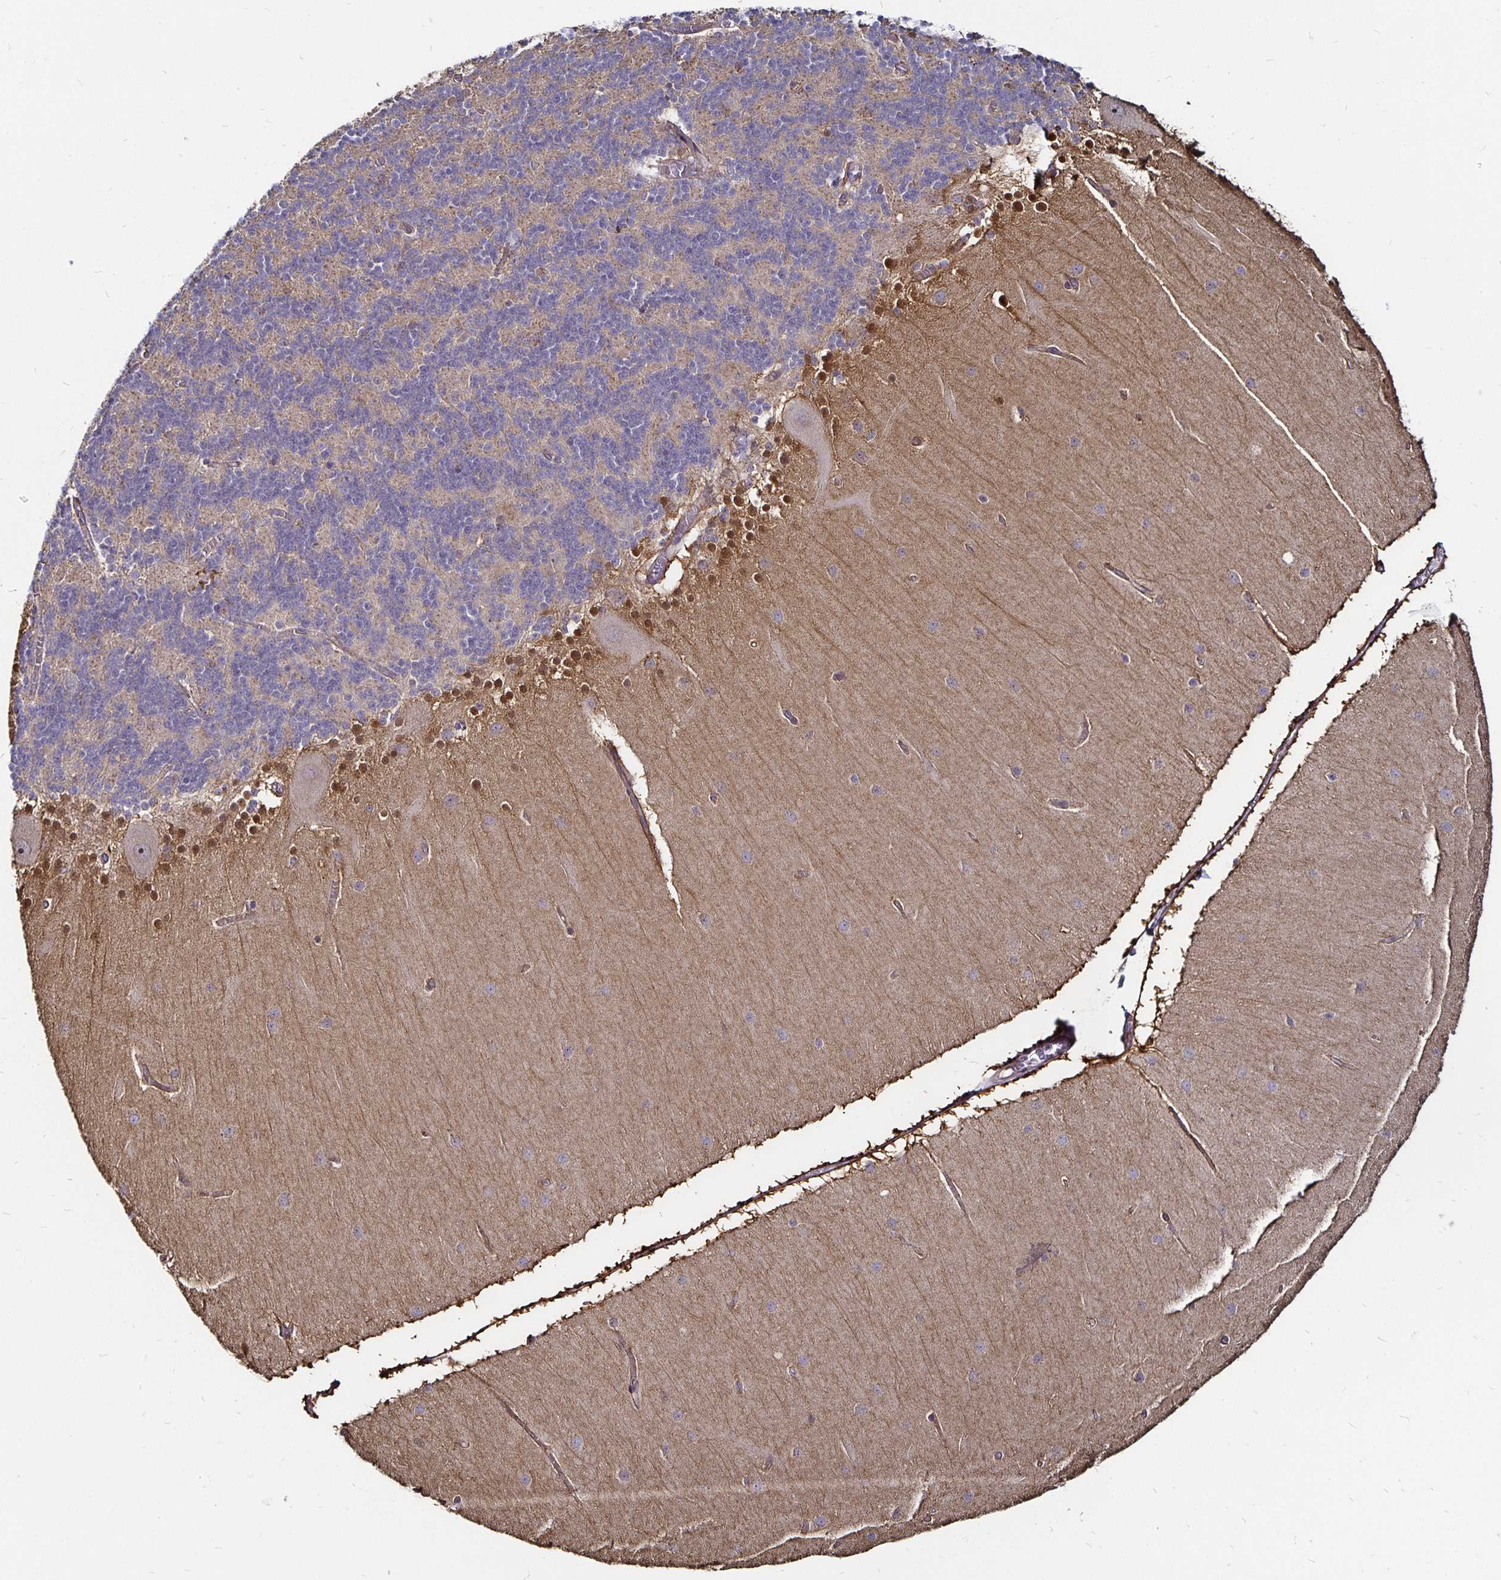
{"staining": {"intensity": "negative", "quantity": "none", "location": "none"}, "tissue": "cerebellum", "cell_type": "Cells in granular layer", "image_type": "normal", "snomed": [{"axis": "morphology", "description": "Normal tissue, NOS"}, {"axis": "topography", "description": "Cerebellum"}], "caption": "This is a image of IHC staining of benign cerebellum, which shows no expression in cells in granular layer. The staining was performed using DAB (3,3'-diaminobenzidine) to visualize the protein expression in brown, while the nuclei were stained in blue with hematoxylin (Magnification: 20x).", "gene": "CYP27A1", "patient": {"sex": "female", "age": 54}}